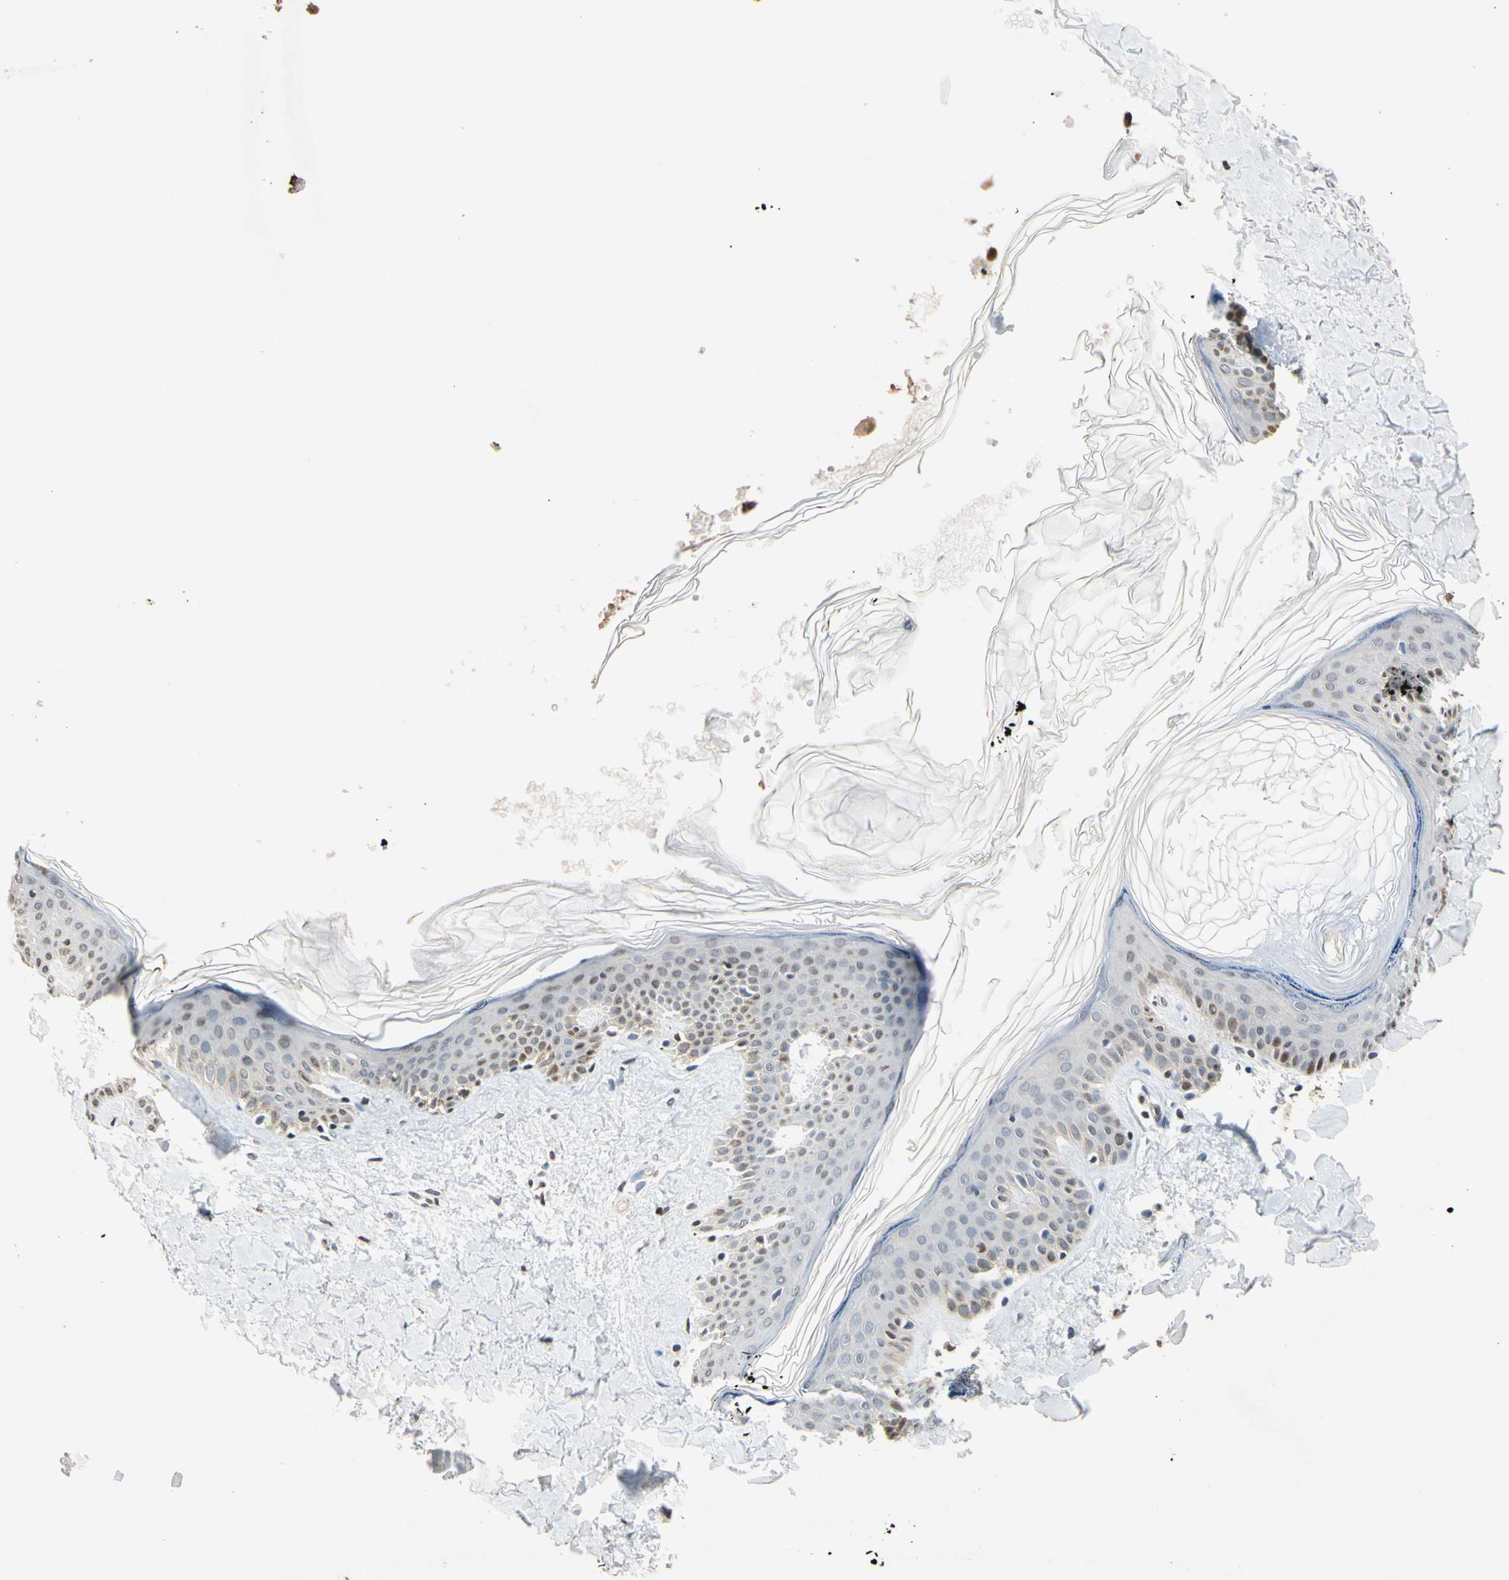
{"staining": {"intensity": "negative", "quantity": "none", "location": "none"}, "tissue": "skin", "cell_type": "Fibroblasts", "image_type": "normal", "snomed": [{"axis": "morphology", "description": "Normal tissue, NOS"}, {"axis": "topography", "description": "Skin"}], "caption": "Histopathology image shows no significant protein positivity in fibroblasts of unremarkable skin.", "gene": "GPX4", "patient": {"sex": "male", "age": 67}}